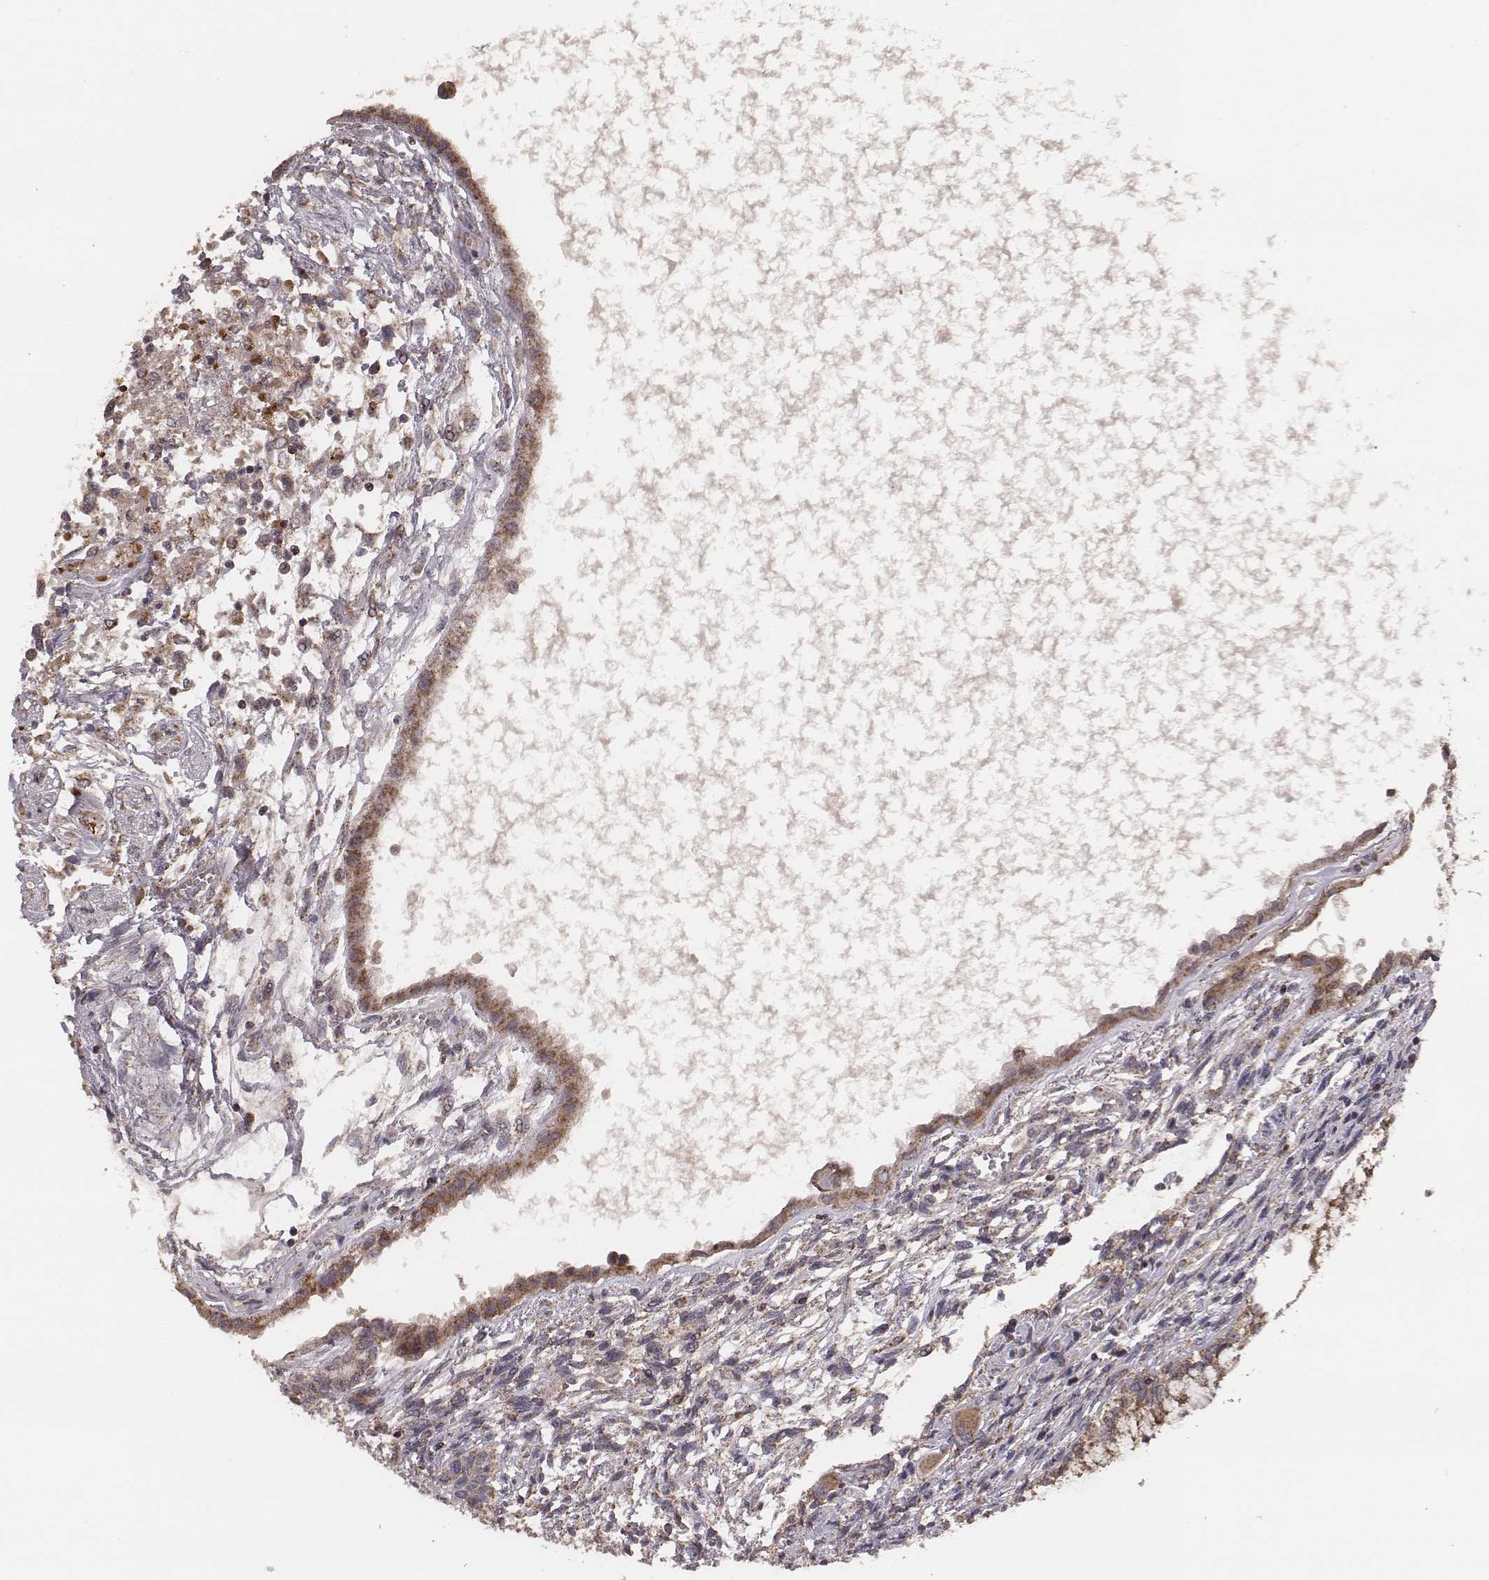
{"staining": {"intensity": "moderate", "quantity": ">75%", "location": "cytoplasmic/membranous"}, "tissue": "testis cancer", "cell_type": "Tumor cells", "image_type": "cancer", "snomed": [{"axis": "morphology", "description": "Carcinoma, Embryonal, NOS"}, {"axis": "topography", "description": "Testis"}], "caption": "Approximately >75% of tumor cells in testis cancer exhibit moderate cytoplasmic/membranous protein staining as visualized by brown immunohistochemical staining.", "gene": "ZDHHC21", "patient": {"sex": "male", "age": 37}}